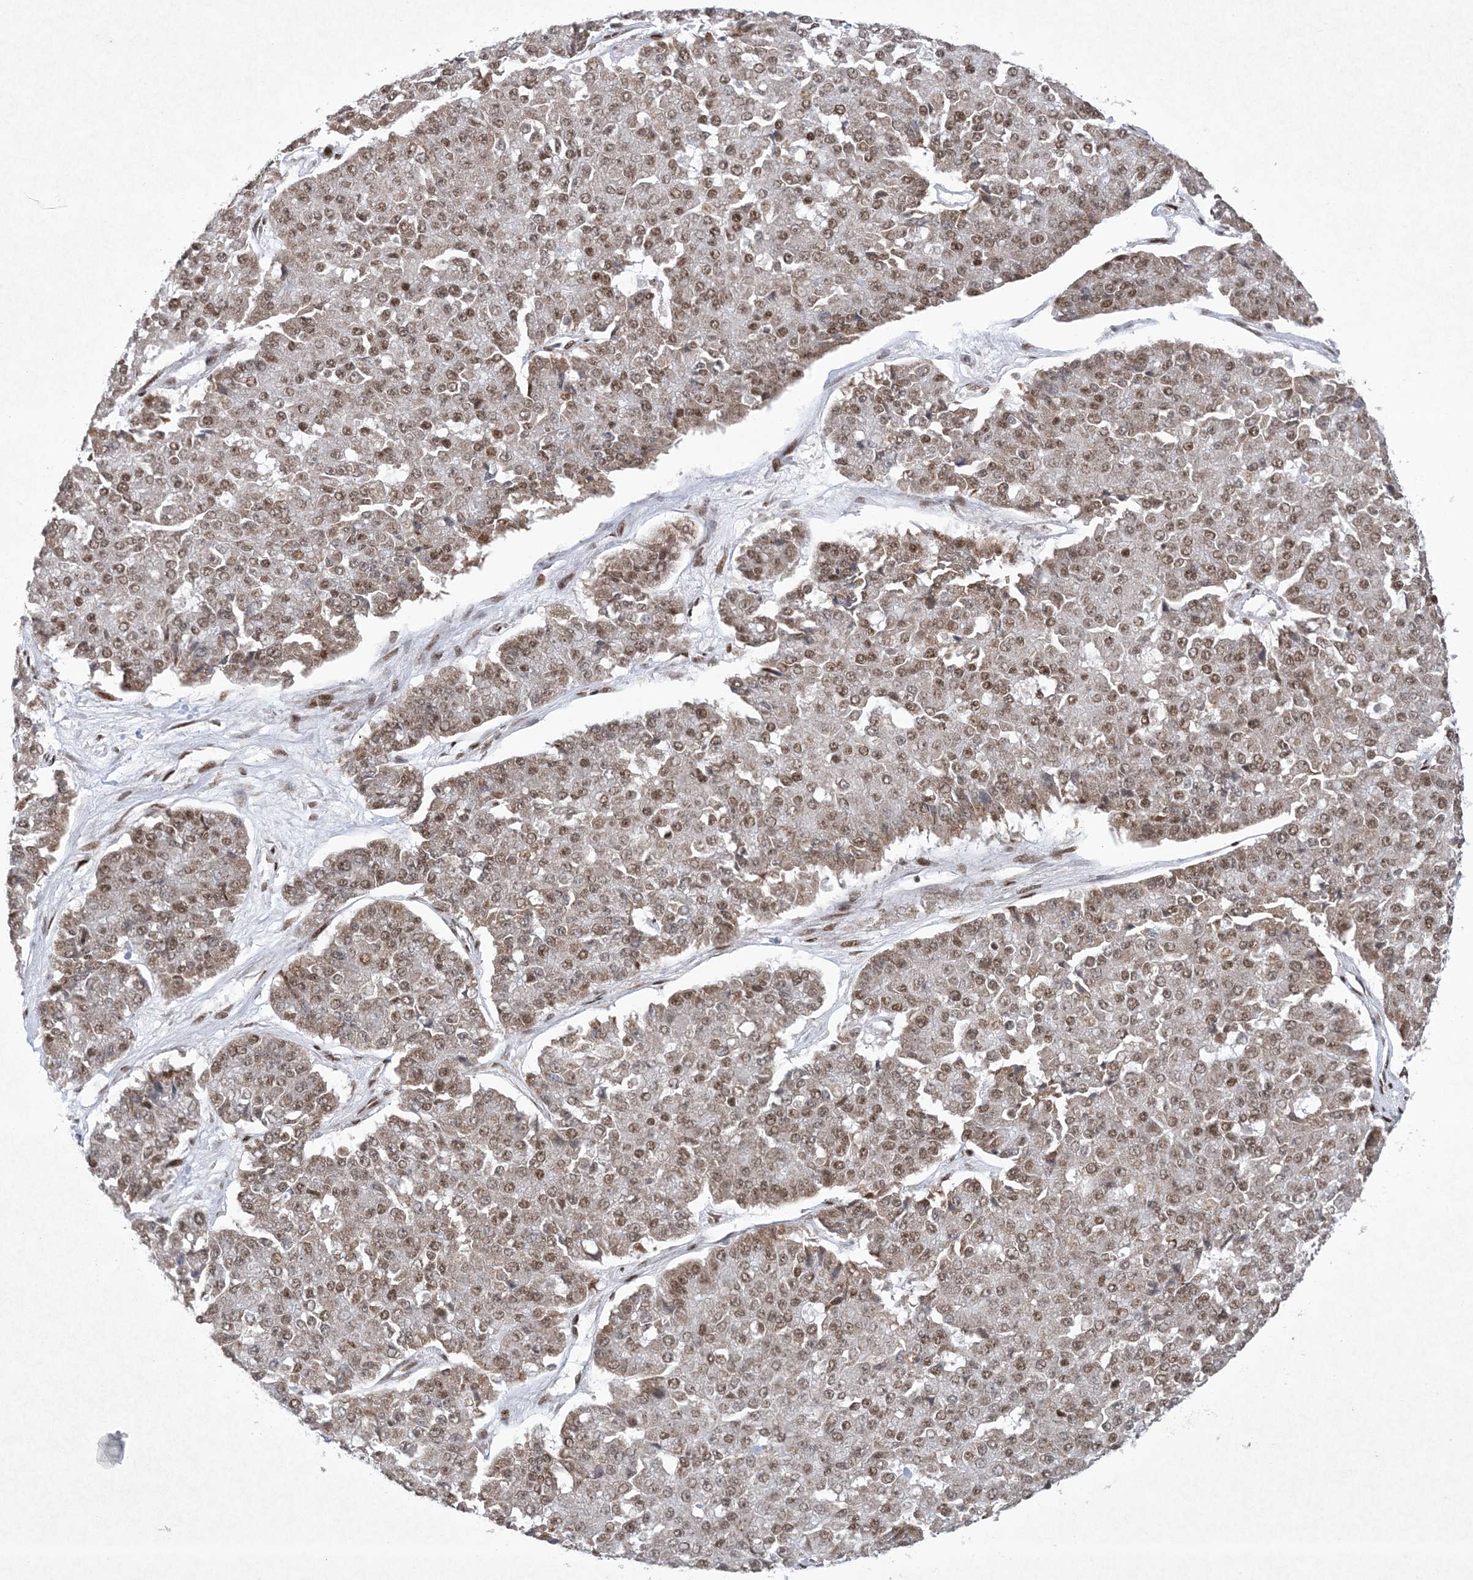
{"staining": {"intensity": "moderate", "quantity": ">75%", "location": "nuclear"}, "tissue": "pancreatic cancer", "cell_type": "Tumor cells", "image_type": "cancer", "snomed": [{"axis": "morphology", "description": "Adenocarcinoma, NOS"}, {"axis": "topography", "description": "Pancreas"}], "caption": "Immunohistochemistry (IHC) (DAB (3,3'-diaminobenzidine)) staining of human pancreatic adenocarcinoma reveals moderate nuclear protein staining in about >75% of tumor cells.", "gene": "PKNOX2", "patient": {"sex": "male", "age": 50}}